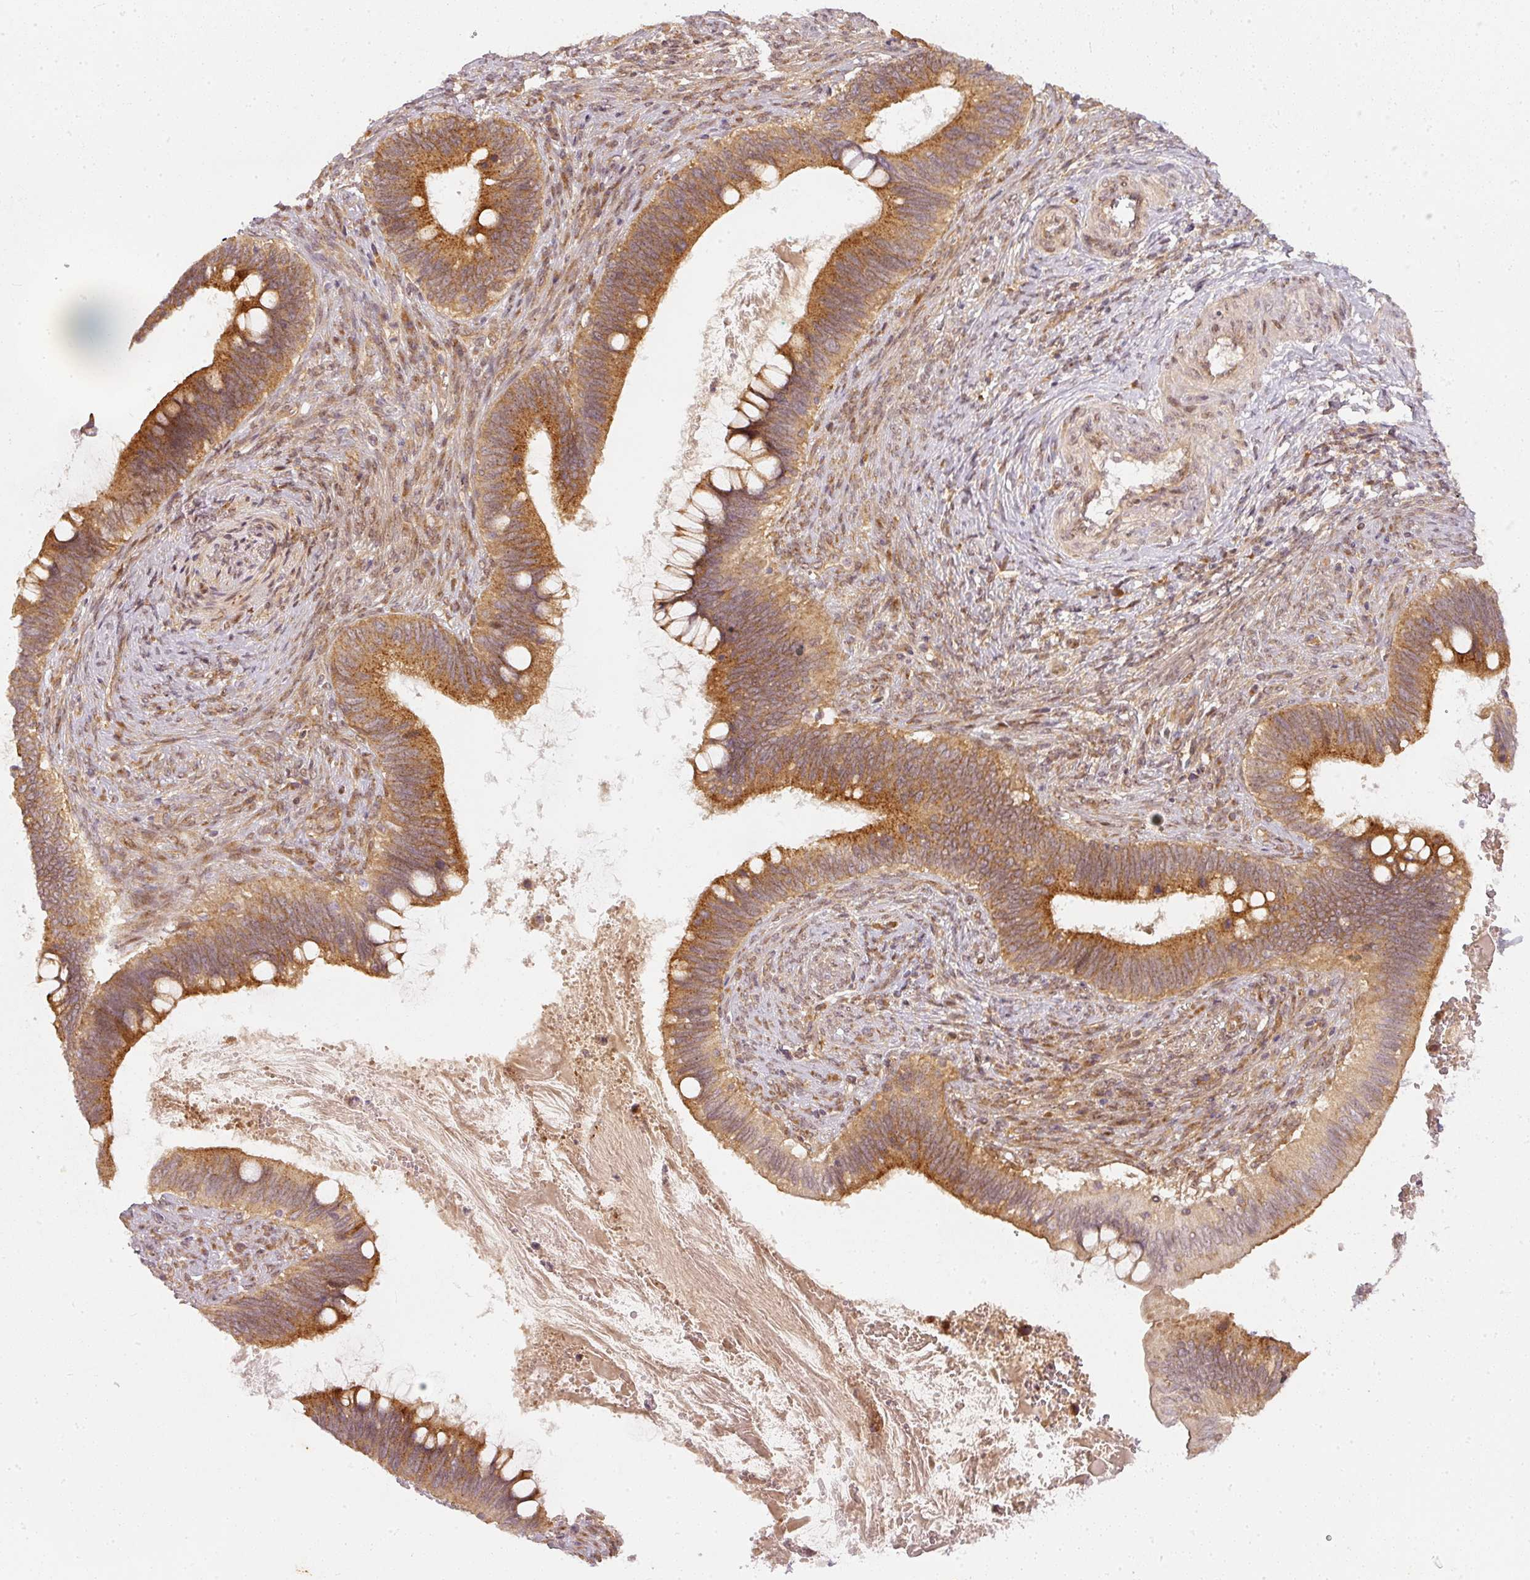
{"staining": {"intensity": "moderate", "quantity": ">75%", "location": "cytoplasmic/membranous"}, "tissue": "cervical cancer", "cell_type": "Tumor cells", "image_type": "cancer", "snomed": [{"axis": "morphology", "description": "Adenocarcinoma, NOS"}, {"axis": "topography", "description": "Cervix"}], "caption": "Immunohistochemistry staining of cervical adenocarcinoma, which exhibits medium levels of moderate cytoplasmic/membranous expression in about >75% of tumor cells indicating moderate cytoplasmic/membranous protein expression. The staining was performed using DAB (brown) for protein detection and nuclei were counterstained in hematoxylin (blue).", "gene": "ZNF580", "patient": {"sex": "female", "age": 42}}